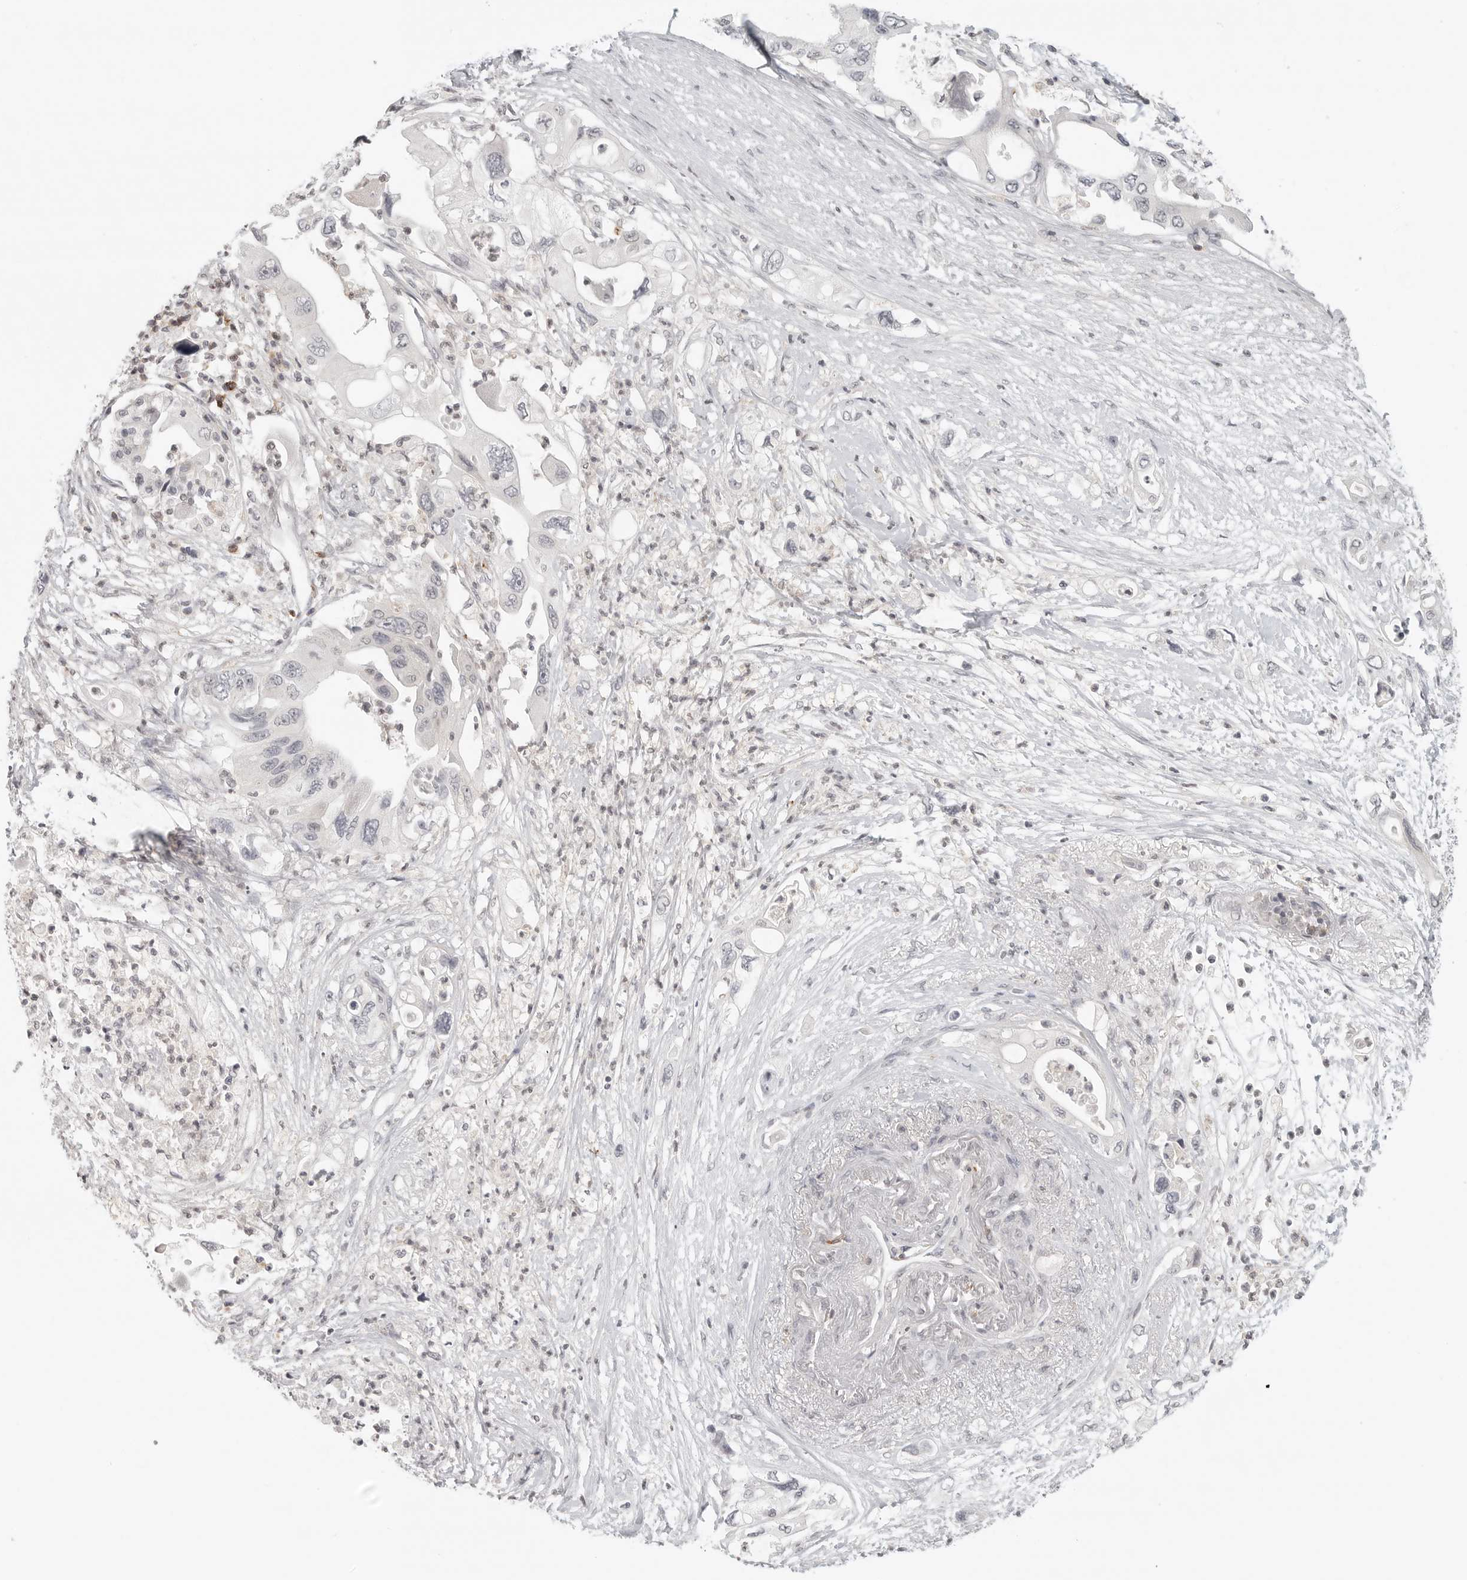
{"staining": {"intensity": "negative", "quantity": "none", "location": "none"}, "tissue": "pancreatic cancer", "cell_type": "Tumor cells", "image_type": "cancer", "snomed": [{"axis": "morphology", "description": "Adenocarcinoma, NOS"}, {"axis": "topography", "description": "Pancreas"}], "caption": "The histopathology image exhibits no significant expression in tumor cells of adenocarcinoma (pancreatic).", "gene": "SH3KBP1", "patient": {"sex": "male", "age": 66}}